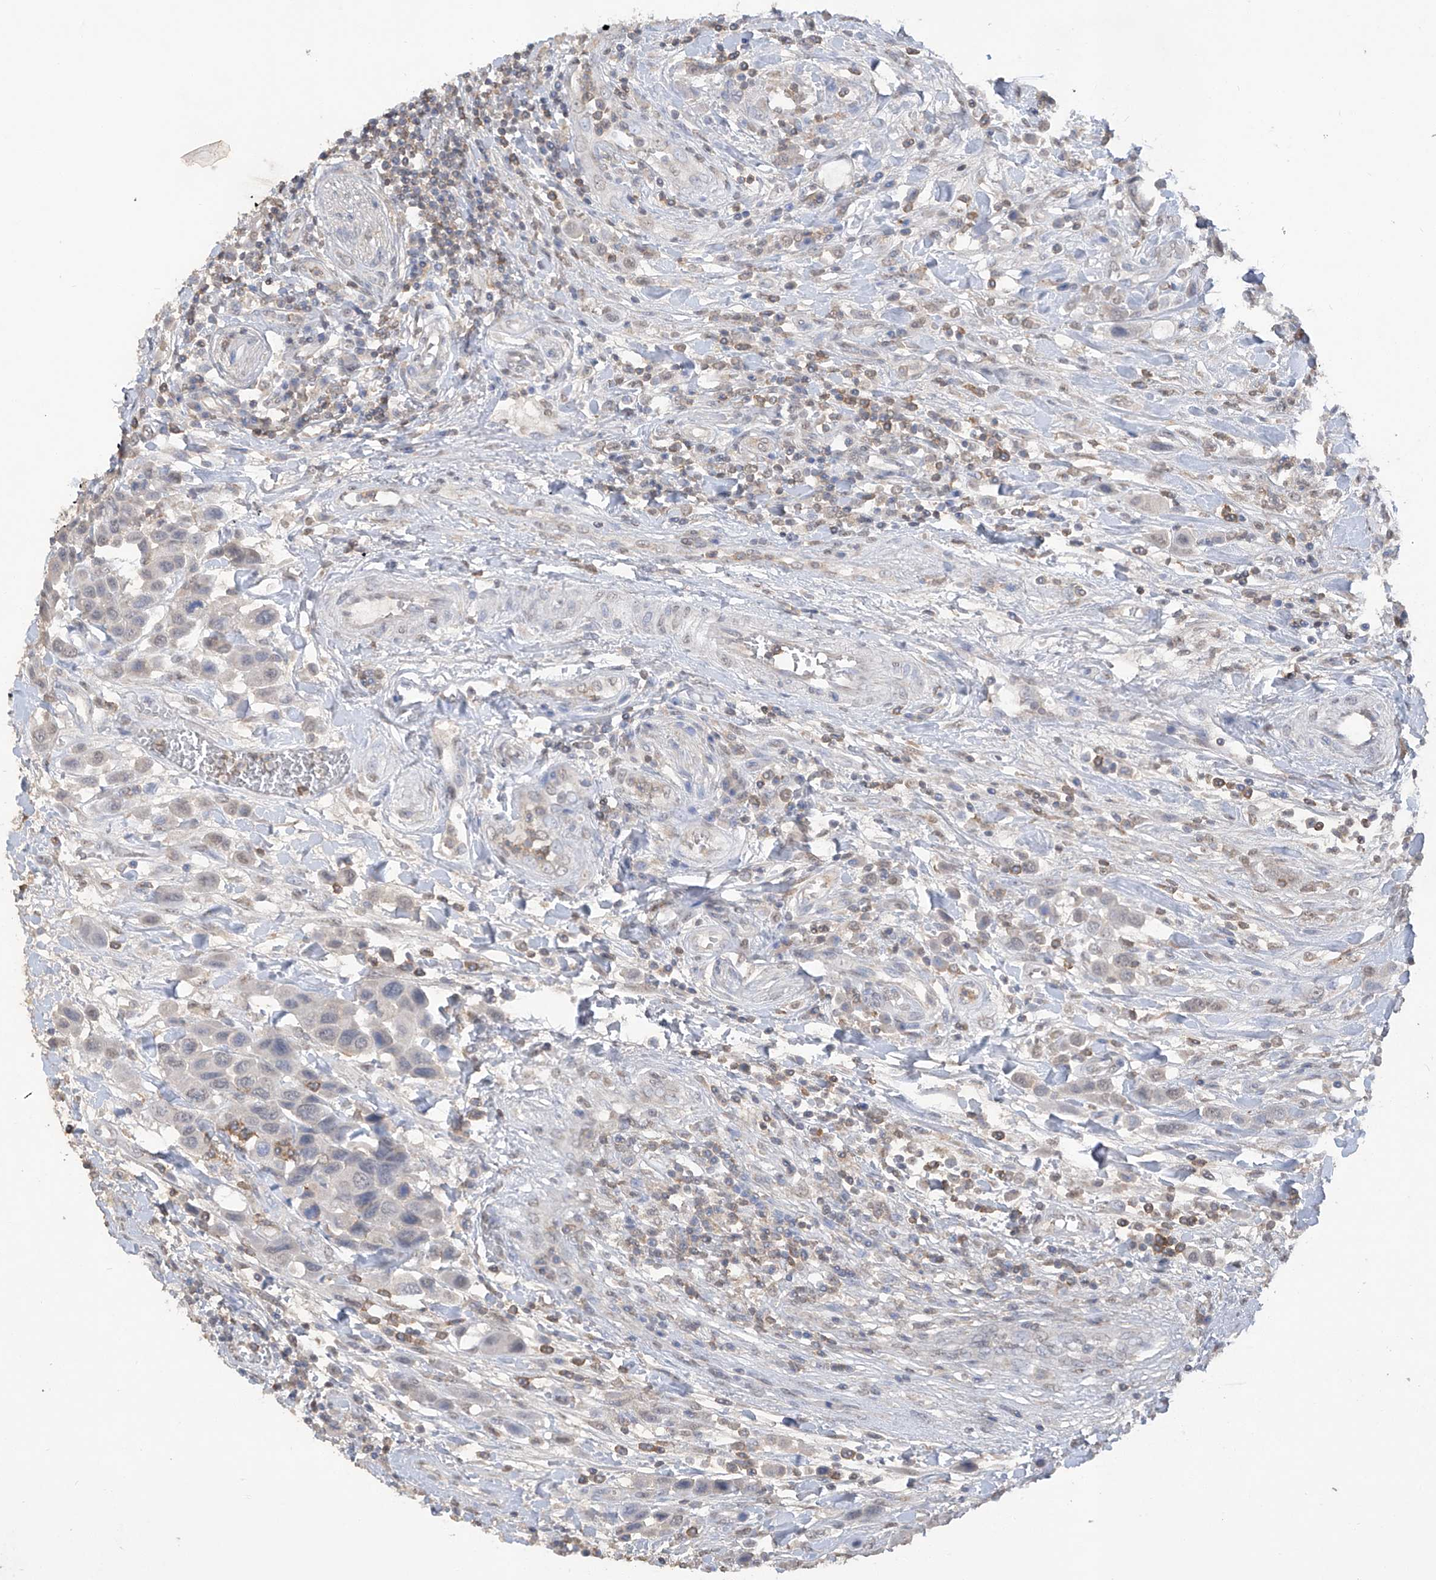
{"staining": {"intensity": "weak", "quantity": "<25%", "location": "nuclear"}, "tissue": "urothelial cancer", "cell_type": "Tumor cells", "image_type": "cancer", "snomed": [{"axis": "morphology", "description": "Urothelial carcinoma, High grade"}, {"axis": "topography", "description": "Urinary bladder"}], "caption": "Immunohistochemistry histopathology image of neoplastic tissue: urothelial carcinoma (high-grade) stained with DAB reveals no significant protein positivity in tumor cells. (DAB (3,3'-diaminobenzidine) IHC with hematoxylin counter stain).", "gene": "HAS3", "patient": {"sex": "male", "age": 50}}